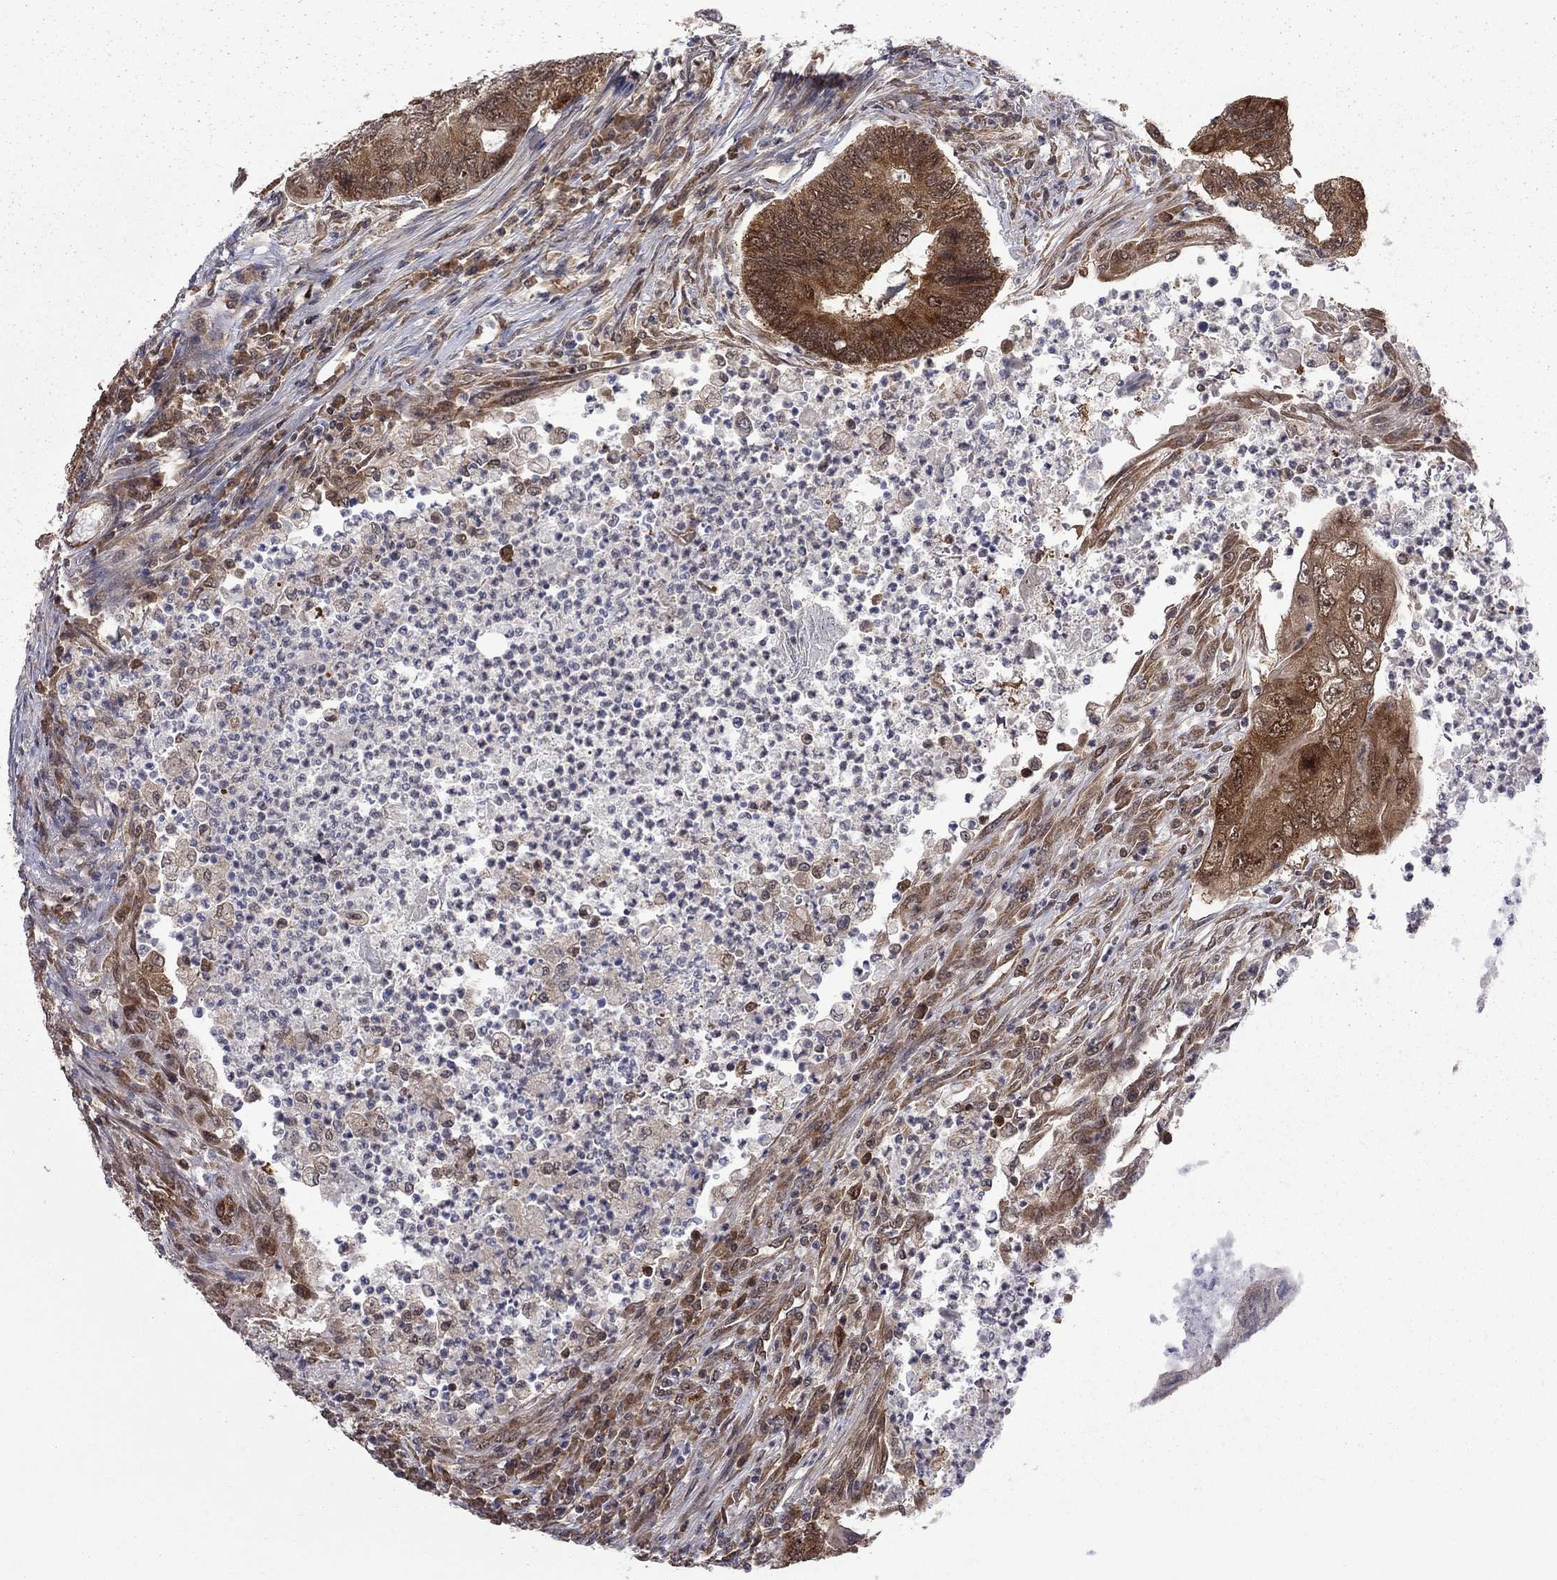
{"staining": {"intensity": "strong", "quantity": ">75%", "location": "cytoplasmic/membranous"}, "tissue": "colorectal cancer", "cell_type": "Tumor cells", "image_type": "cancer", "snomed": [{"axis": "morphology", "description": "Adenocarcinoma, NOS"}, {"axis": "topography", "description": "Colon"}], "caption": "This image displays immunohistochemistry (IHC) staining of human colorectal cancer, with high strong cytoplasmic/membranous staining in about >75% of tumor cells.", "gene": "NAA50", "patient": {"sex": "female", "age": 67}}